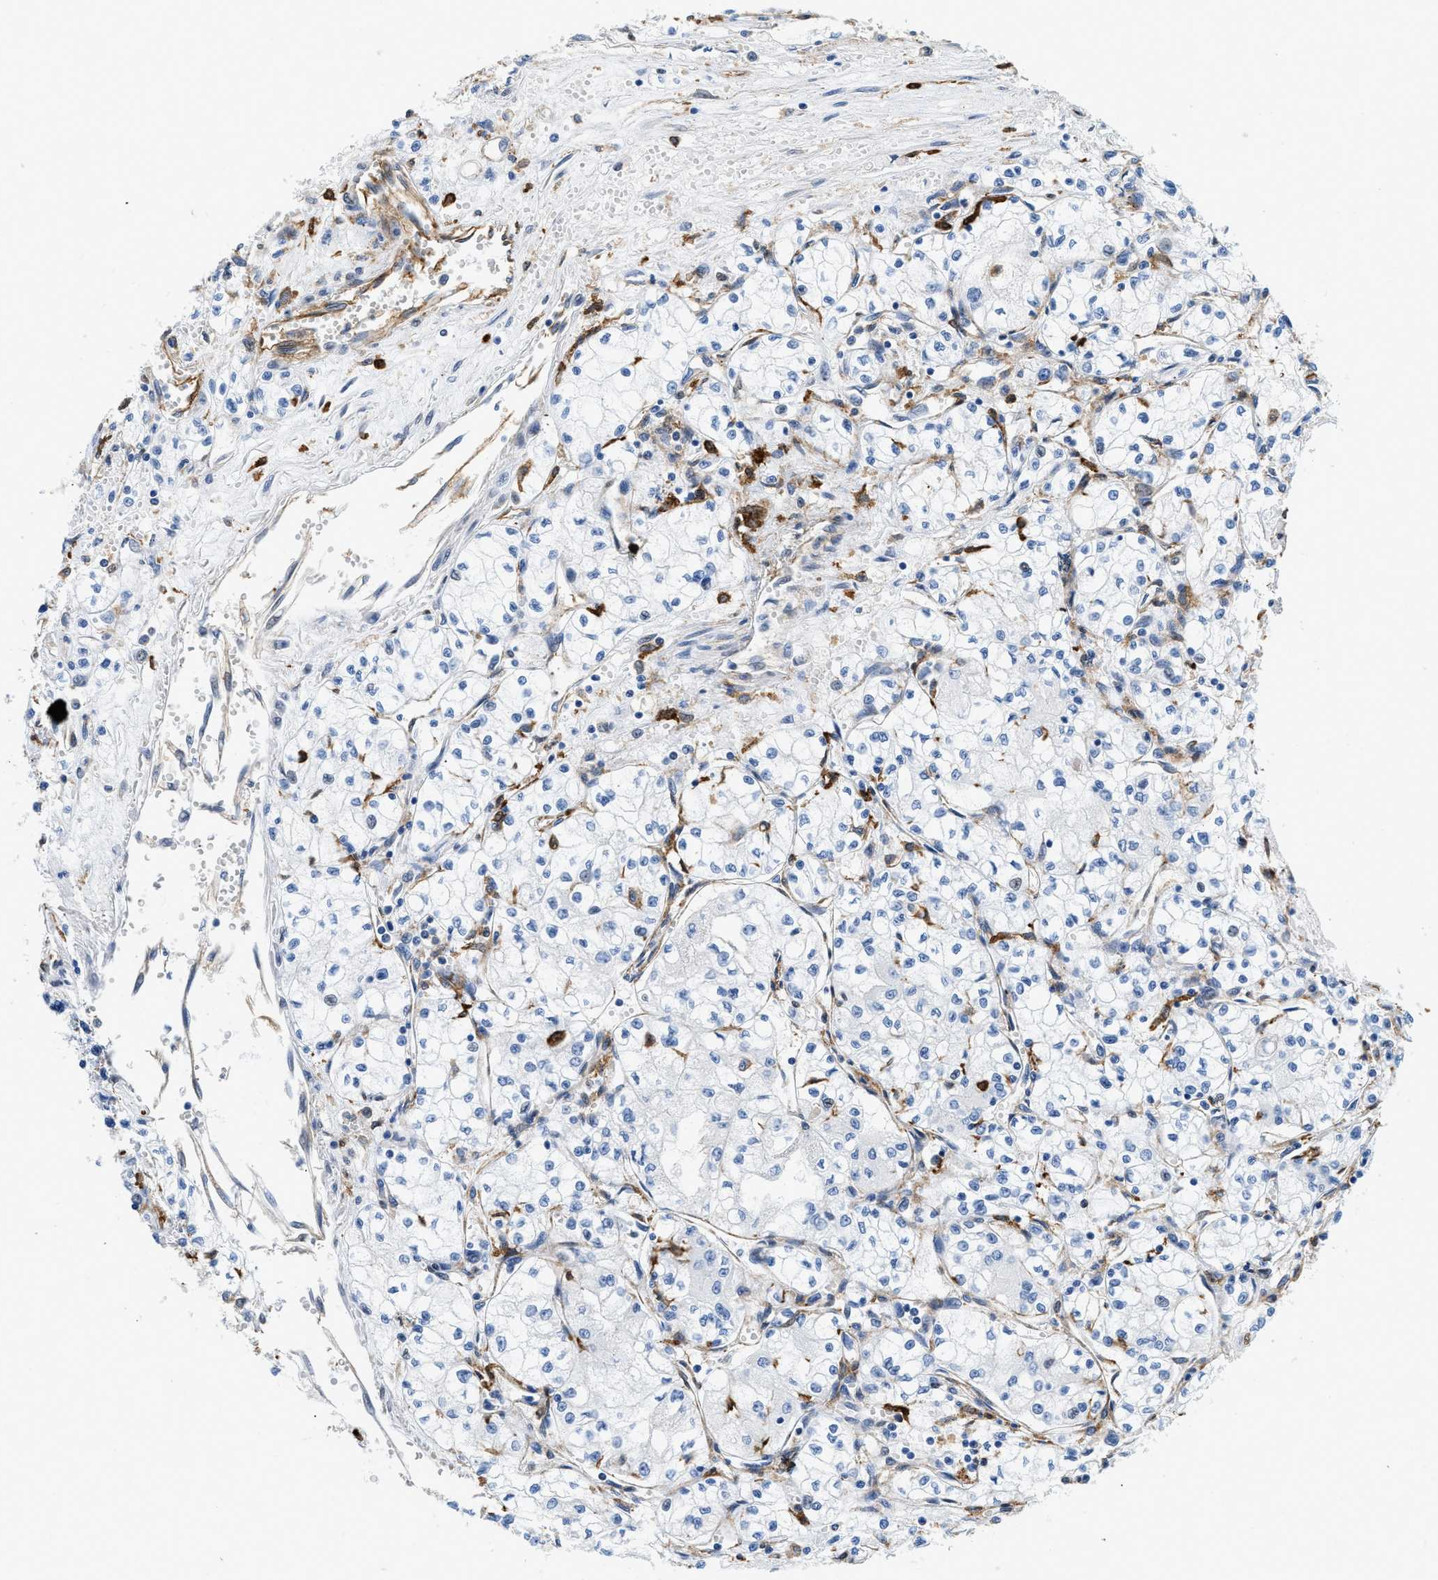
{"staining": {"intensity": "negative", "quantity": "none", "location": "none"}, "tissue": "renal cancer", "cell_type": "Tumor cells", "image_type": "cancer", "snomed": [{"axis": "morphology", "description": "Normal tissue, NOS"}, {"axis": "morphology", "description": "Adenocarcinoma, NOS"}, {"axis": "topography", "description": "Kidney"}], "caption": "The image reveals no significant positivity in tumor cells of renal adenocarcinoma.", "gene": "GSN", "patient": {"sex": "male", "age": 59}}